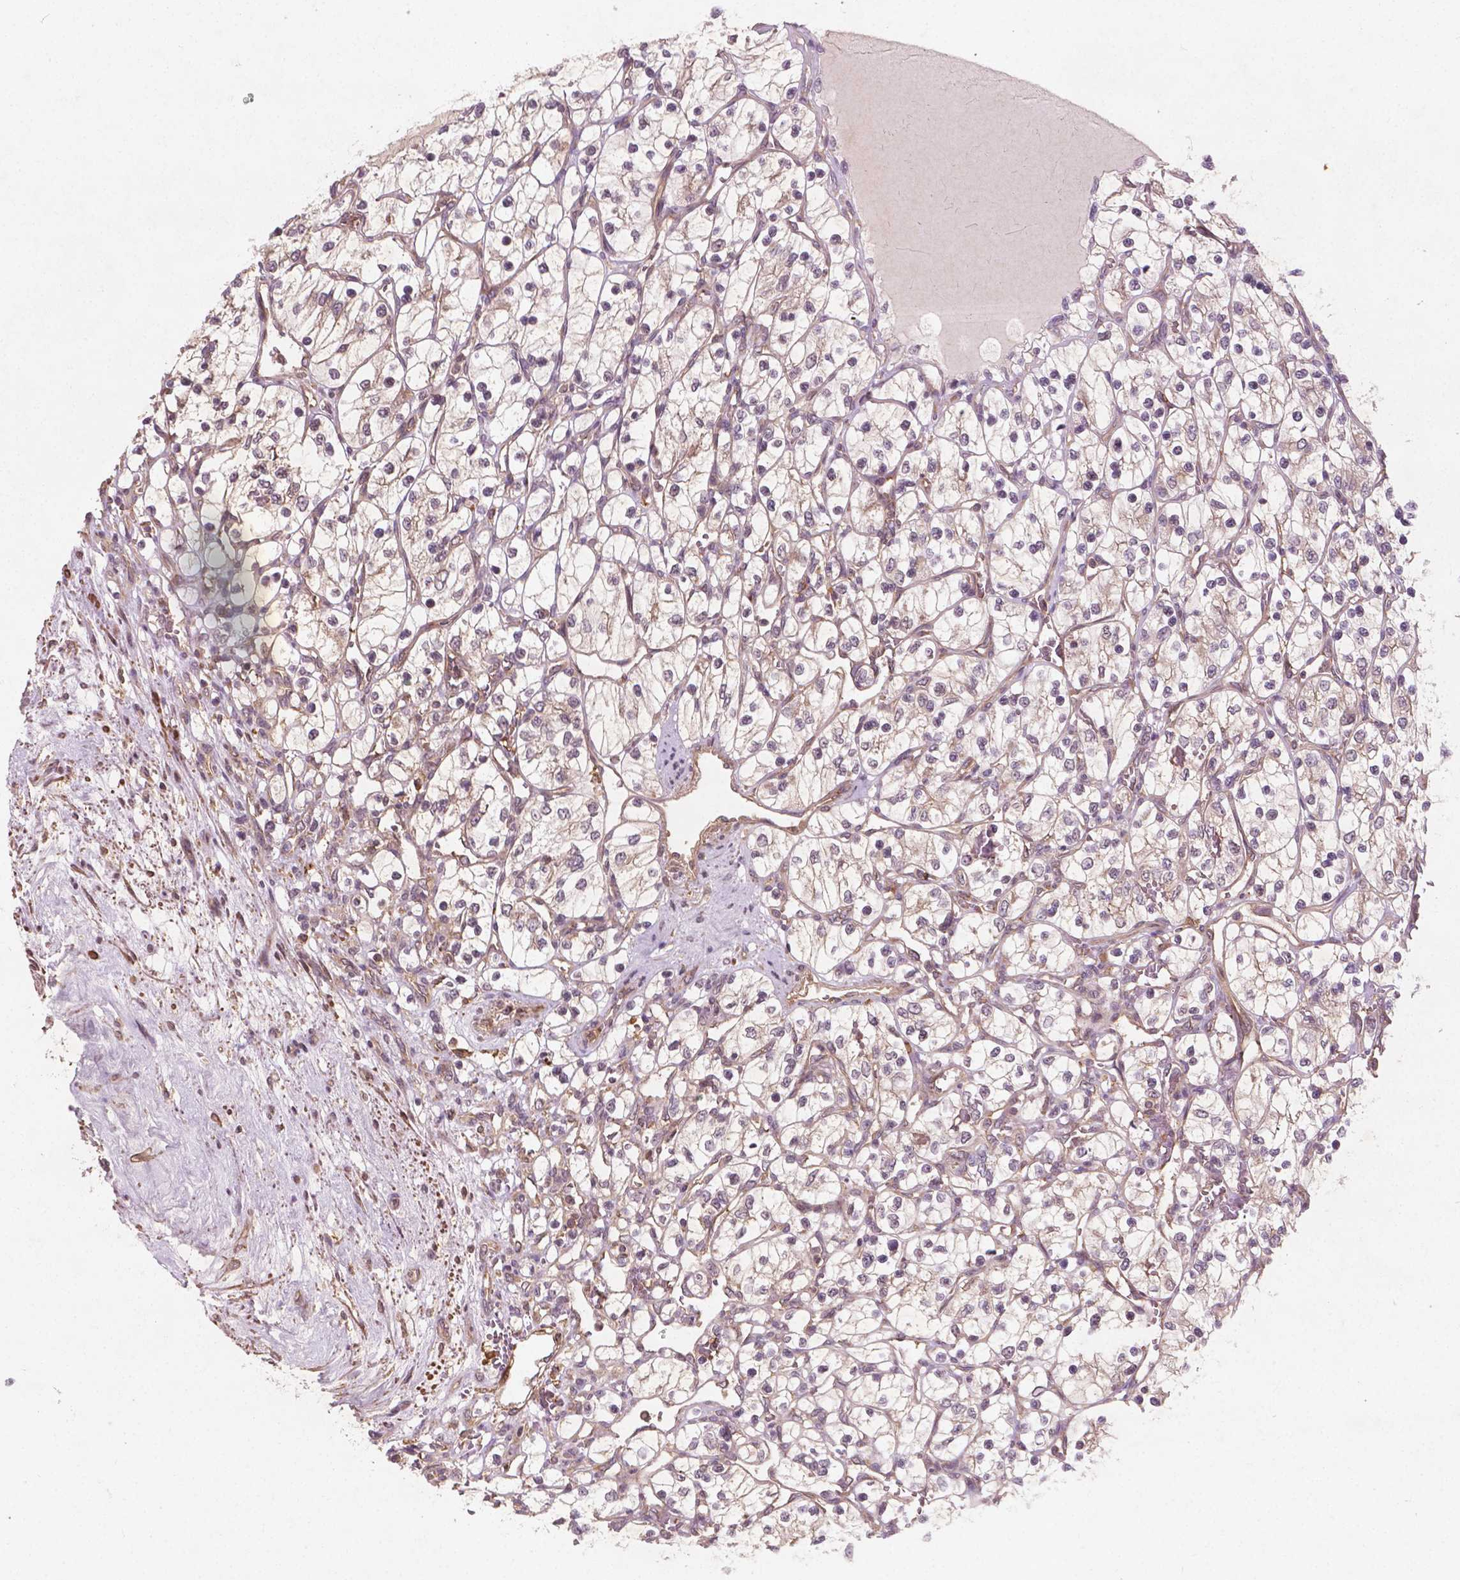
{"staining": {"intensity": "weak", "quantity": "<25%", "location": "cytoplasmic/membranous"}, "tissue": "renal cancer", "cell_type": "Tumor cells", "image_type": "cancer", "snomed": [{"axis": "morphology", "description": "Adenocarcinoma, NOS"}, {"axis": "topography", "description": "Kidney"}], "caption": "Immunohistochemistry (IHC) image of neoplastic tissue: adenocarcinoma (renal) stained with DAB (3,3'-diaminobenzidine) exhibits no significant protein staining in tumor cells. (DAB IHC with hematoxylin counter stain).", "gene": "CYFIP2", "patient": {"sex": "female", "age": 69}}